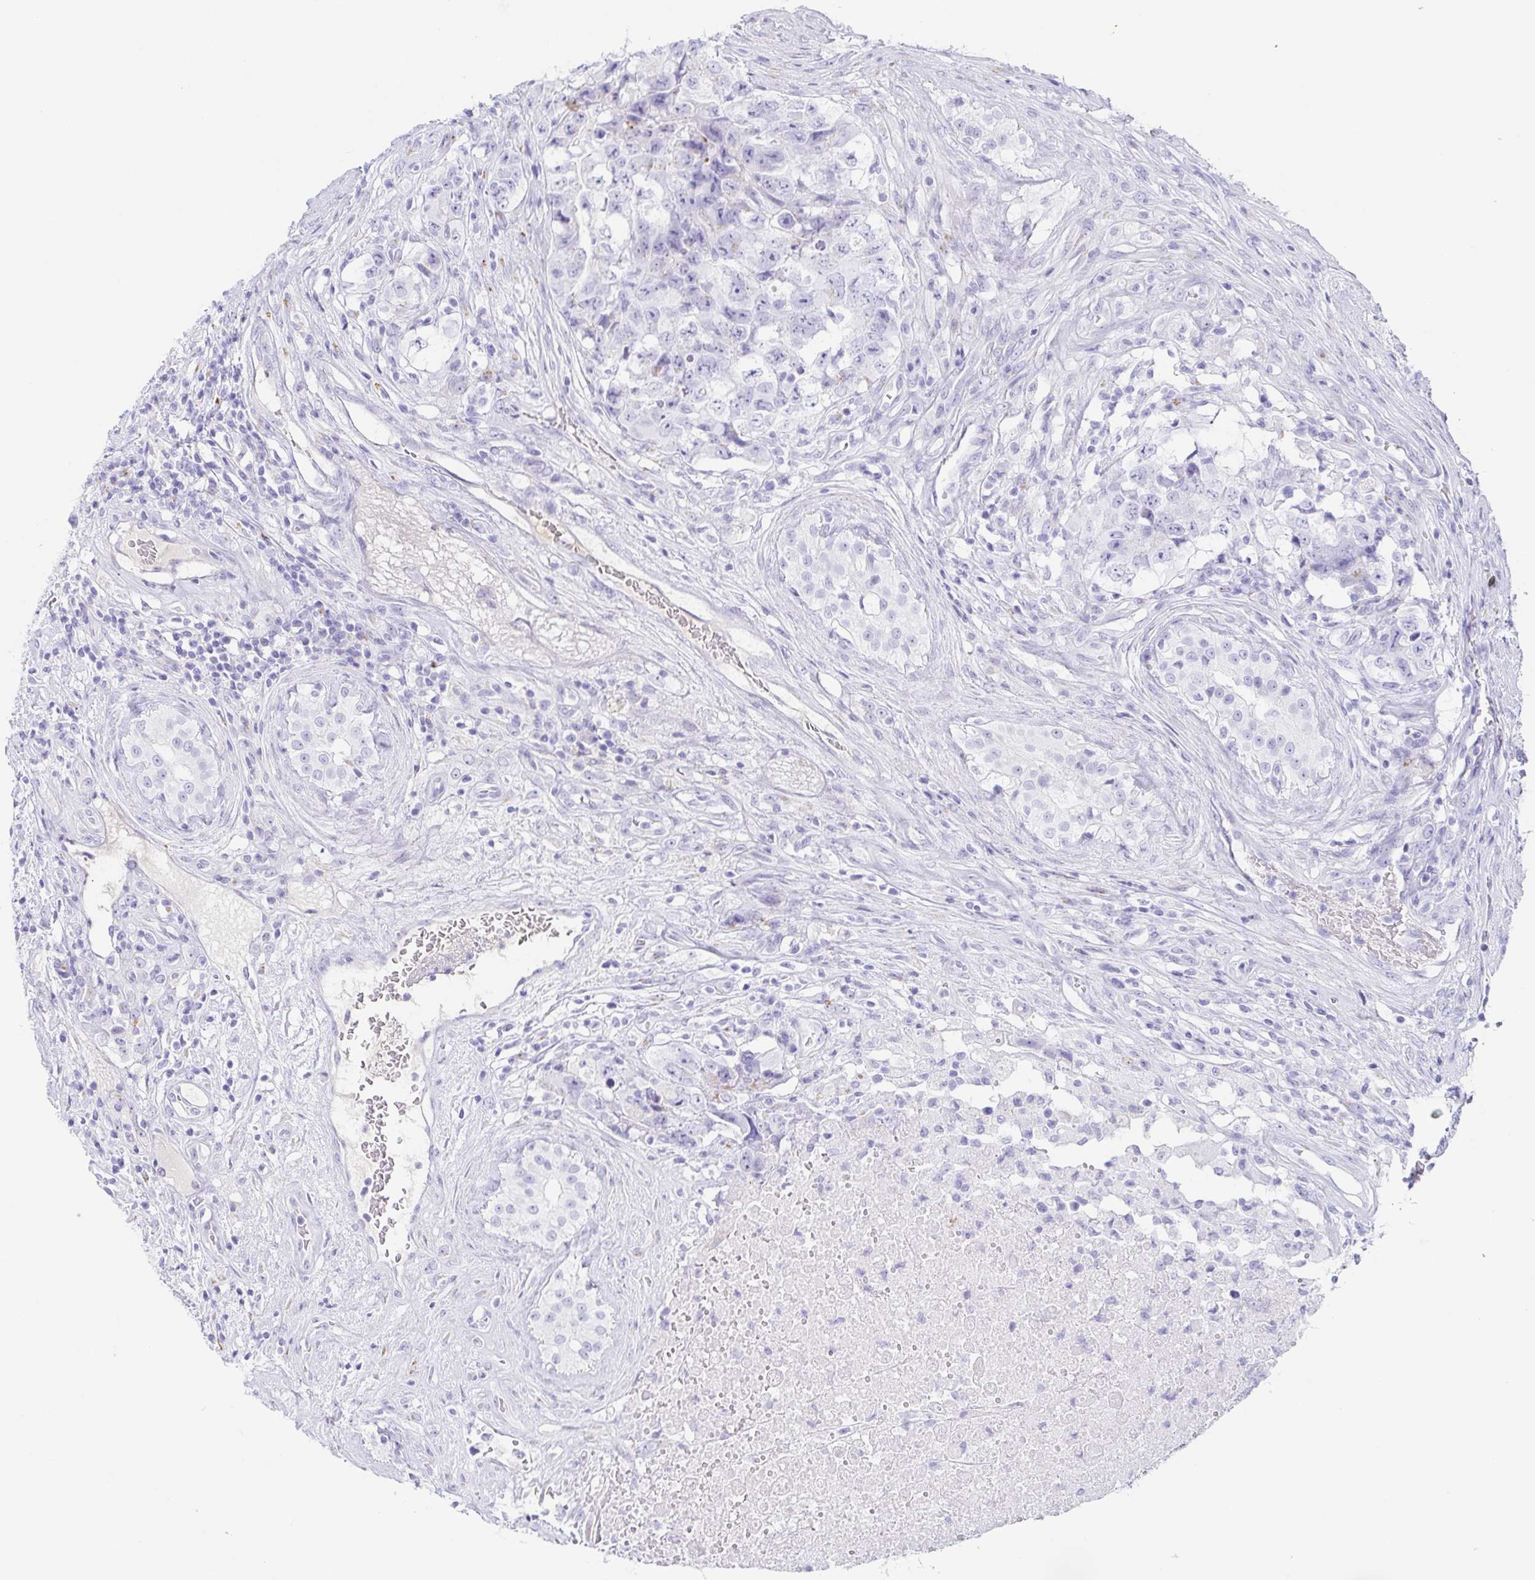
{"staining": {"intensity": "negative", "quantity": "none", "location": "none"}, "tissue": "testis cancer", "cell_type": "Tumor cells", "image_type": "cancer", "snomed": [{"axis": "morphology", "description": "Carcinoma, Embryonal, NOS"}, {"axis": "topography", "description": "Testis"}], "caption": "High power microscopy histopathology image of an immunohistochemistry (IHC) image of testis cancer, revealing no significant expression in tumor cells.", "gene": "LDLRAD1", "patient": {"sex": "male", "age": 24}}